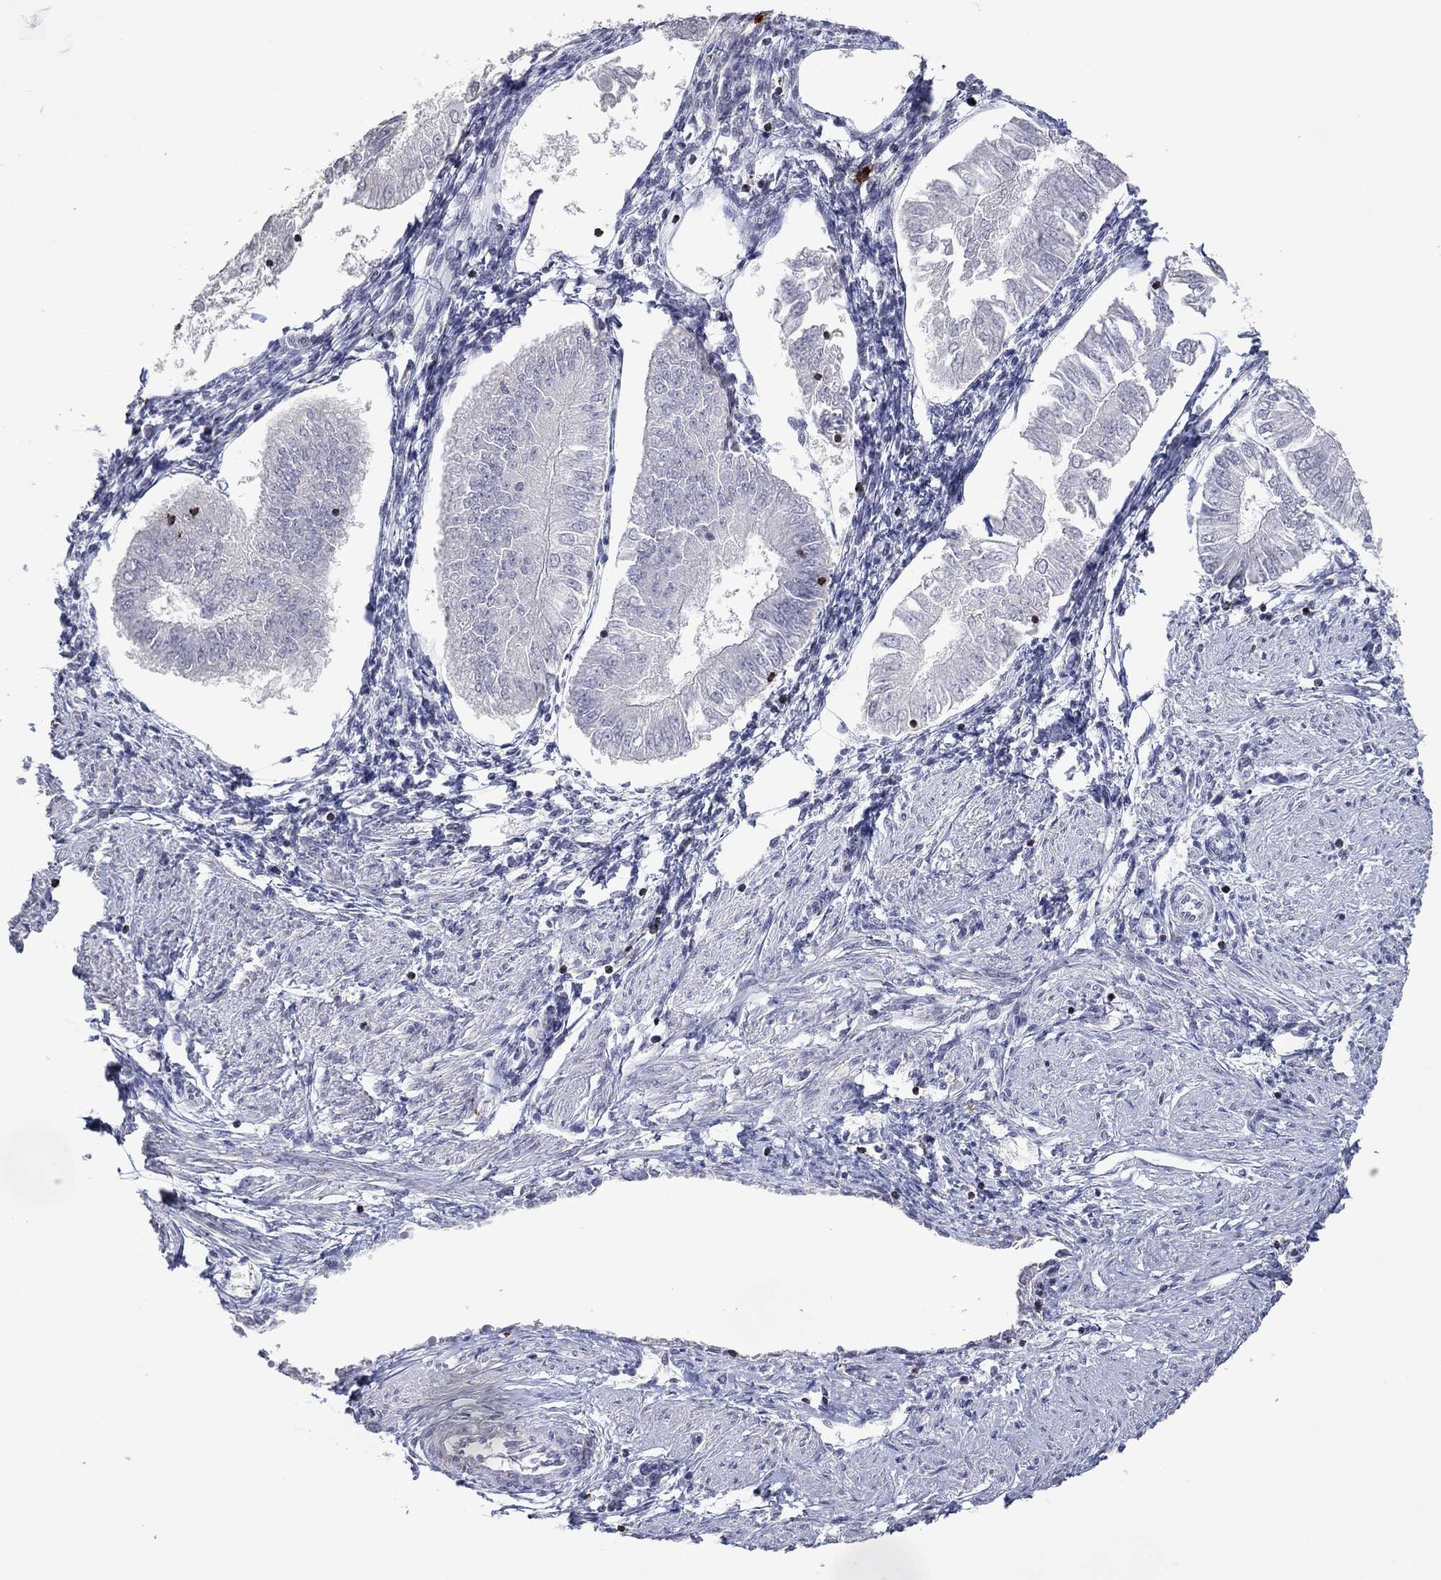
{"staining": {"intensity": "negative", "quantity": "none", "location": "none"}, "tissue": "endometrial cancer", "cell_type": "Tumor cells", "image_type": "cancer", "snomed": [{"axis": "morphology", "description": "Adenocarcinoma, NOS"}, {"axis": "topography", "description": "Endometrium"}], "caption": "Tumor cells are negative for protein expression in human endometrial adenocarcinoma.", "gene": "CCL5", "patient": {"sex": "female", "age": 53}}